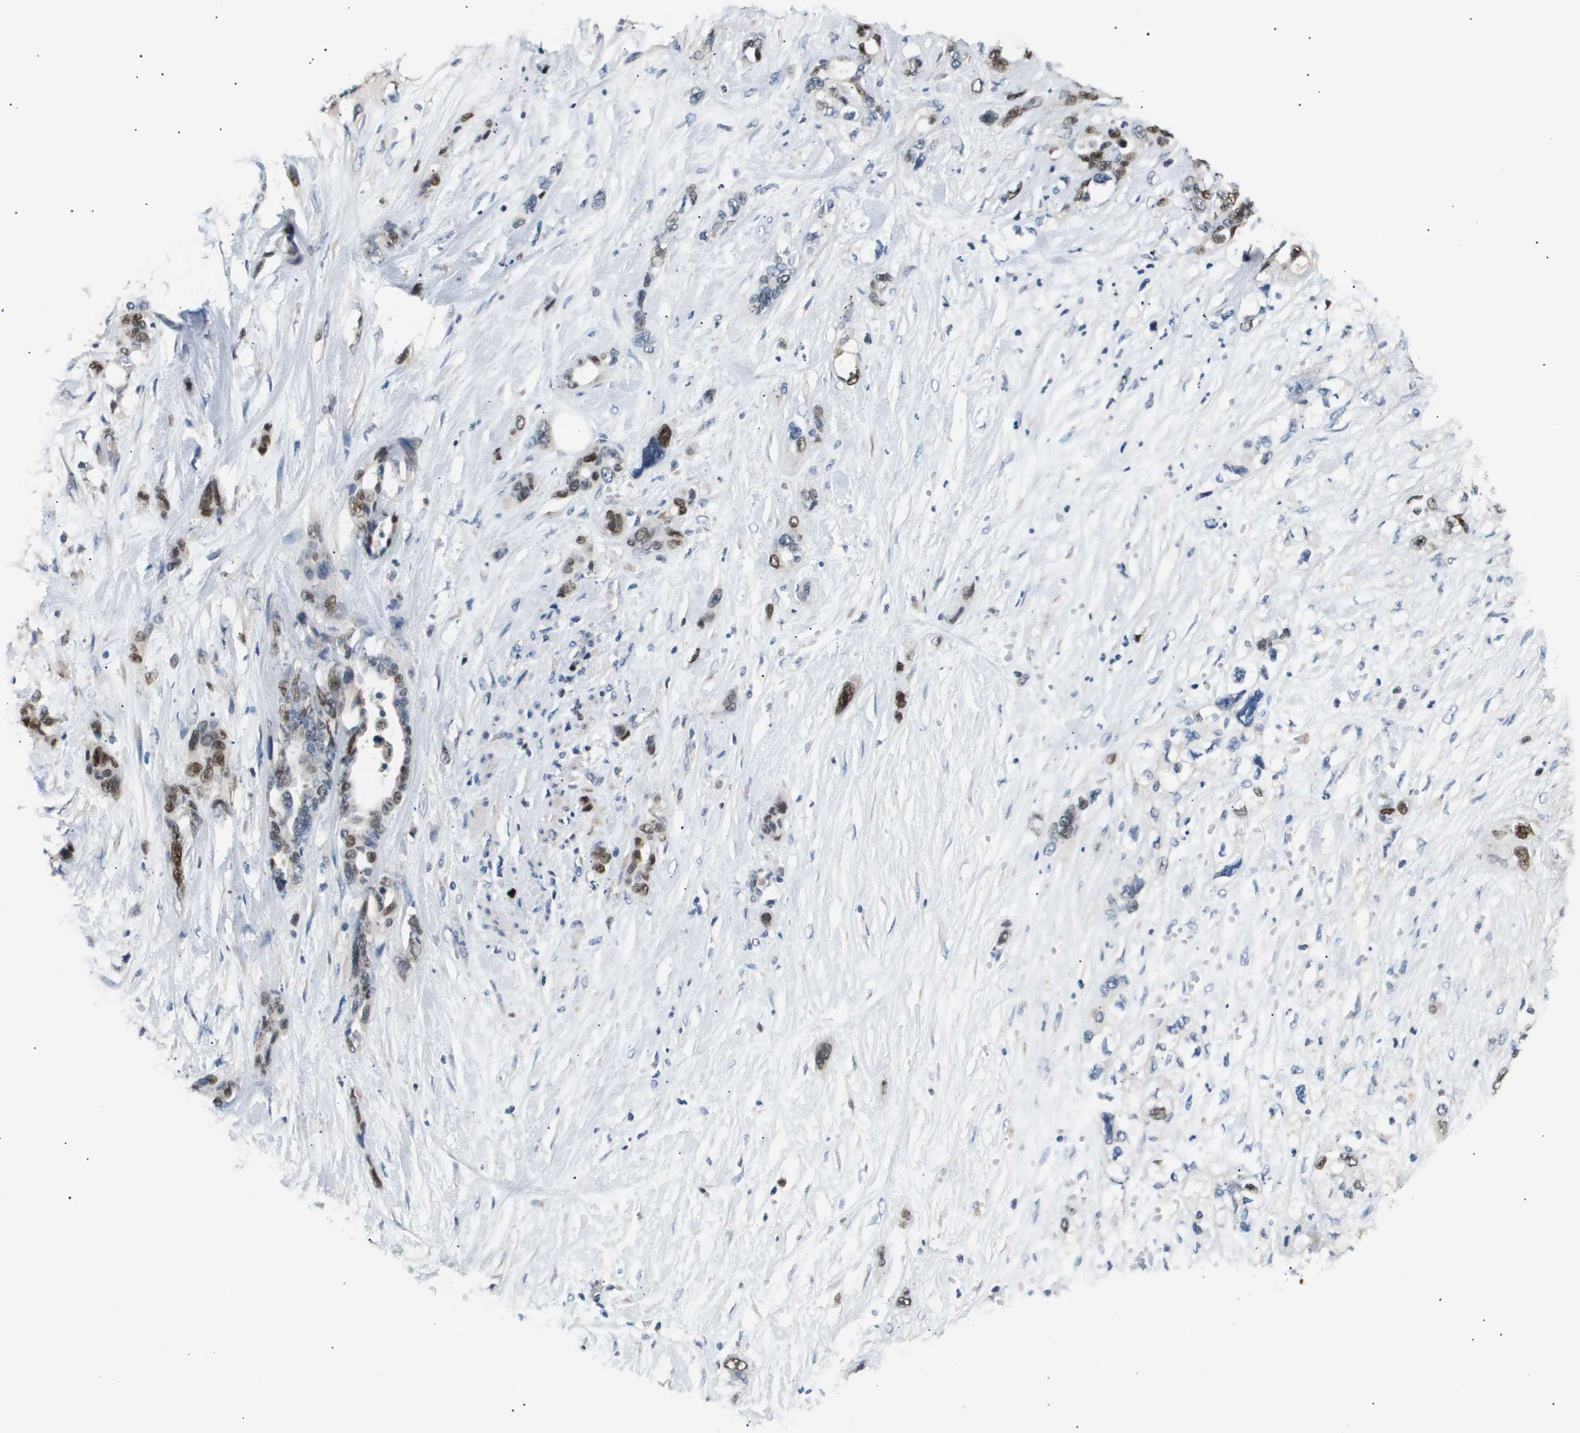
{"staining": {"intensity": "moderate", "quantity": "25%-75%", "location": "nuclear"}, "tissue": "pancreatic cancer", "cell_type": "Tumor cells", "image_type": "cancer", "snomed": [{"axis": "morphology", "description": "Adenocarcinoma, NOS"}, {"axis": "topography", "description": "Pancreas"}], "caption": "Immunohistochemistry histopathology image of neoplastic tissue: human pancreatic adenocarcinoma stained using immunohistochemistry reveals medium levels of moderate protein expression localized specifically in the nuclear of tumor cells, appearing as a nuclear brown color.", "gene": "ANAPC2", "patient": {"sex": "male", "age": 46}}